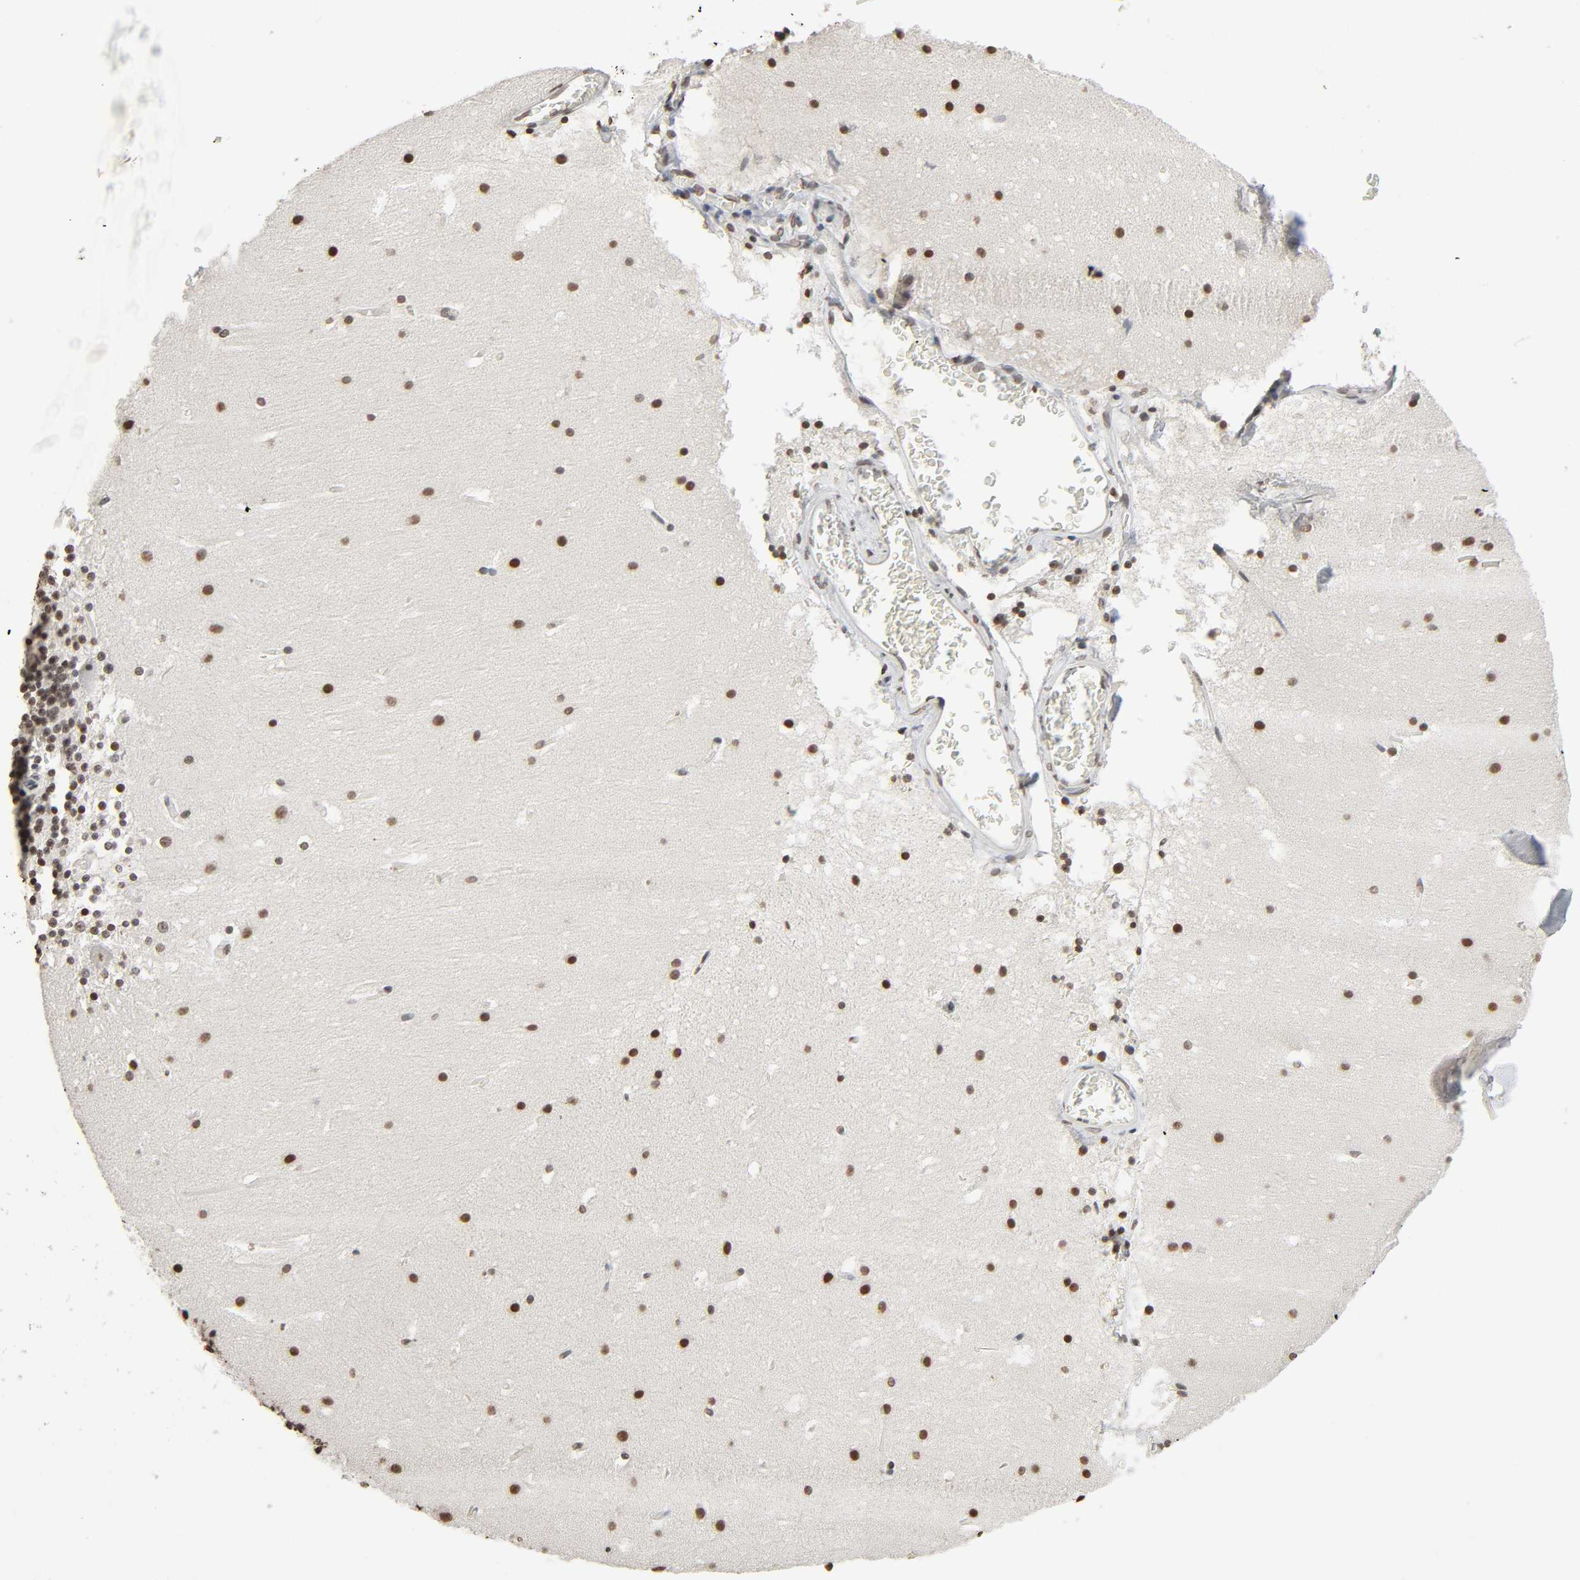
{"staining": {"intensity": "weak", "quantity": "25%-75%", "location": "nuclear"}, "tissue": "cerebellum", "cell_type": "Cells in granular layer", "image_type": "normal", "snomed": [{"axis": "morphology", "description": "Normal tissue, NOS"}, {"axis": "topography", "description": "Cerebellum"}], "caption": "Human cerebellum stained with a brown dye exhibits weak nuclear positive staining in about 25%-75% of cells in granular layer.", "gene": "STK4", "patient": {"sex": "male", "age": 45}}